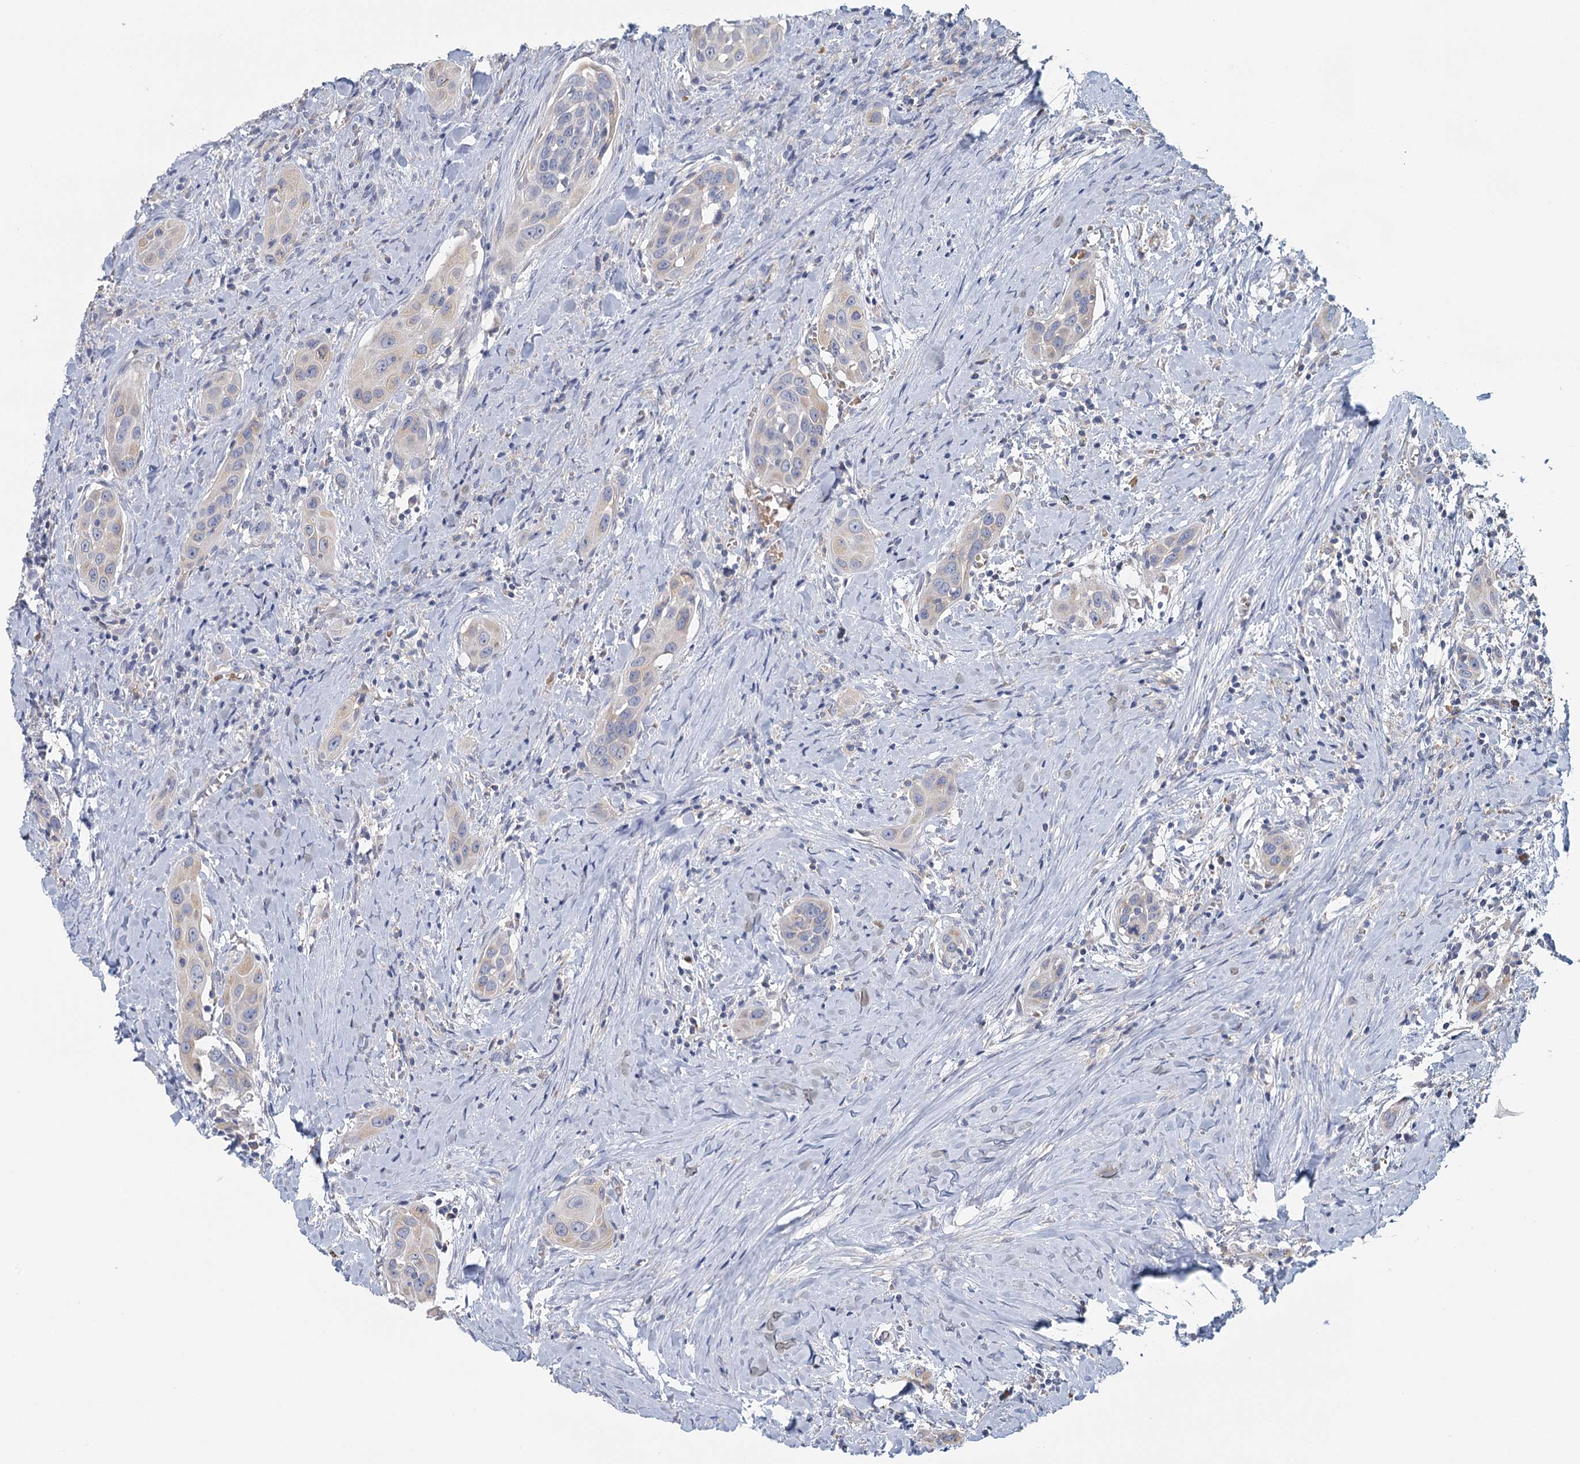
{"staining": {"intensity": "negative", "quantity": "none", "location": "none"}, "tissue": "head and neck cancer", "cell_type": "Tumor cells", "image_type": "cancer", "snomed": [{"axis": "morphology", "description": "Squamous cell carcinoma, NOS"}, {"axis": "topography", "description": "Oral tissue"}, {"axis": "topography", "description": "Head-Neck"}], "caption": "DAB (3,3'-diaminobenzidine) immunohistochemical staining of head and neck cancer (squamous cell carcinoma) exhibits no significant expression in tumor cells. (Brightfield microscopy of DAB immunohistochemistry (IHC) at high magnification).", "gene": "ANKRD16", "patient": {"sex": "female", "age": 50}}